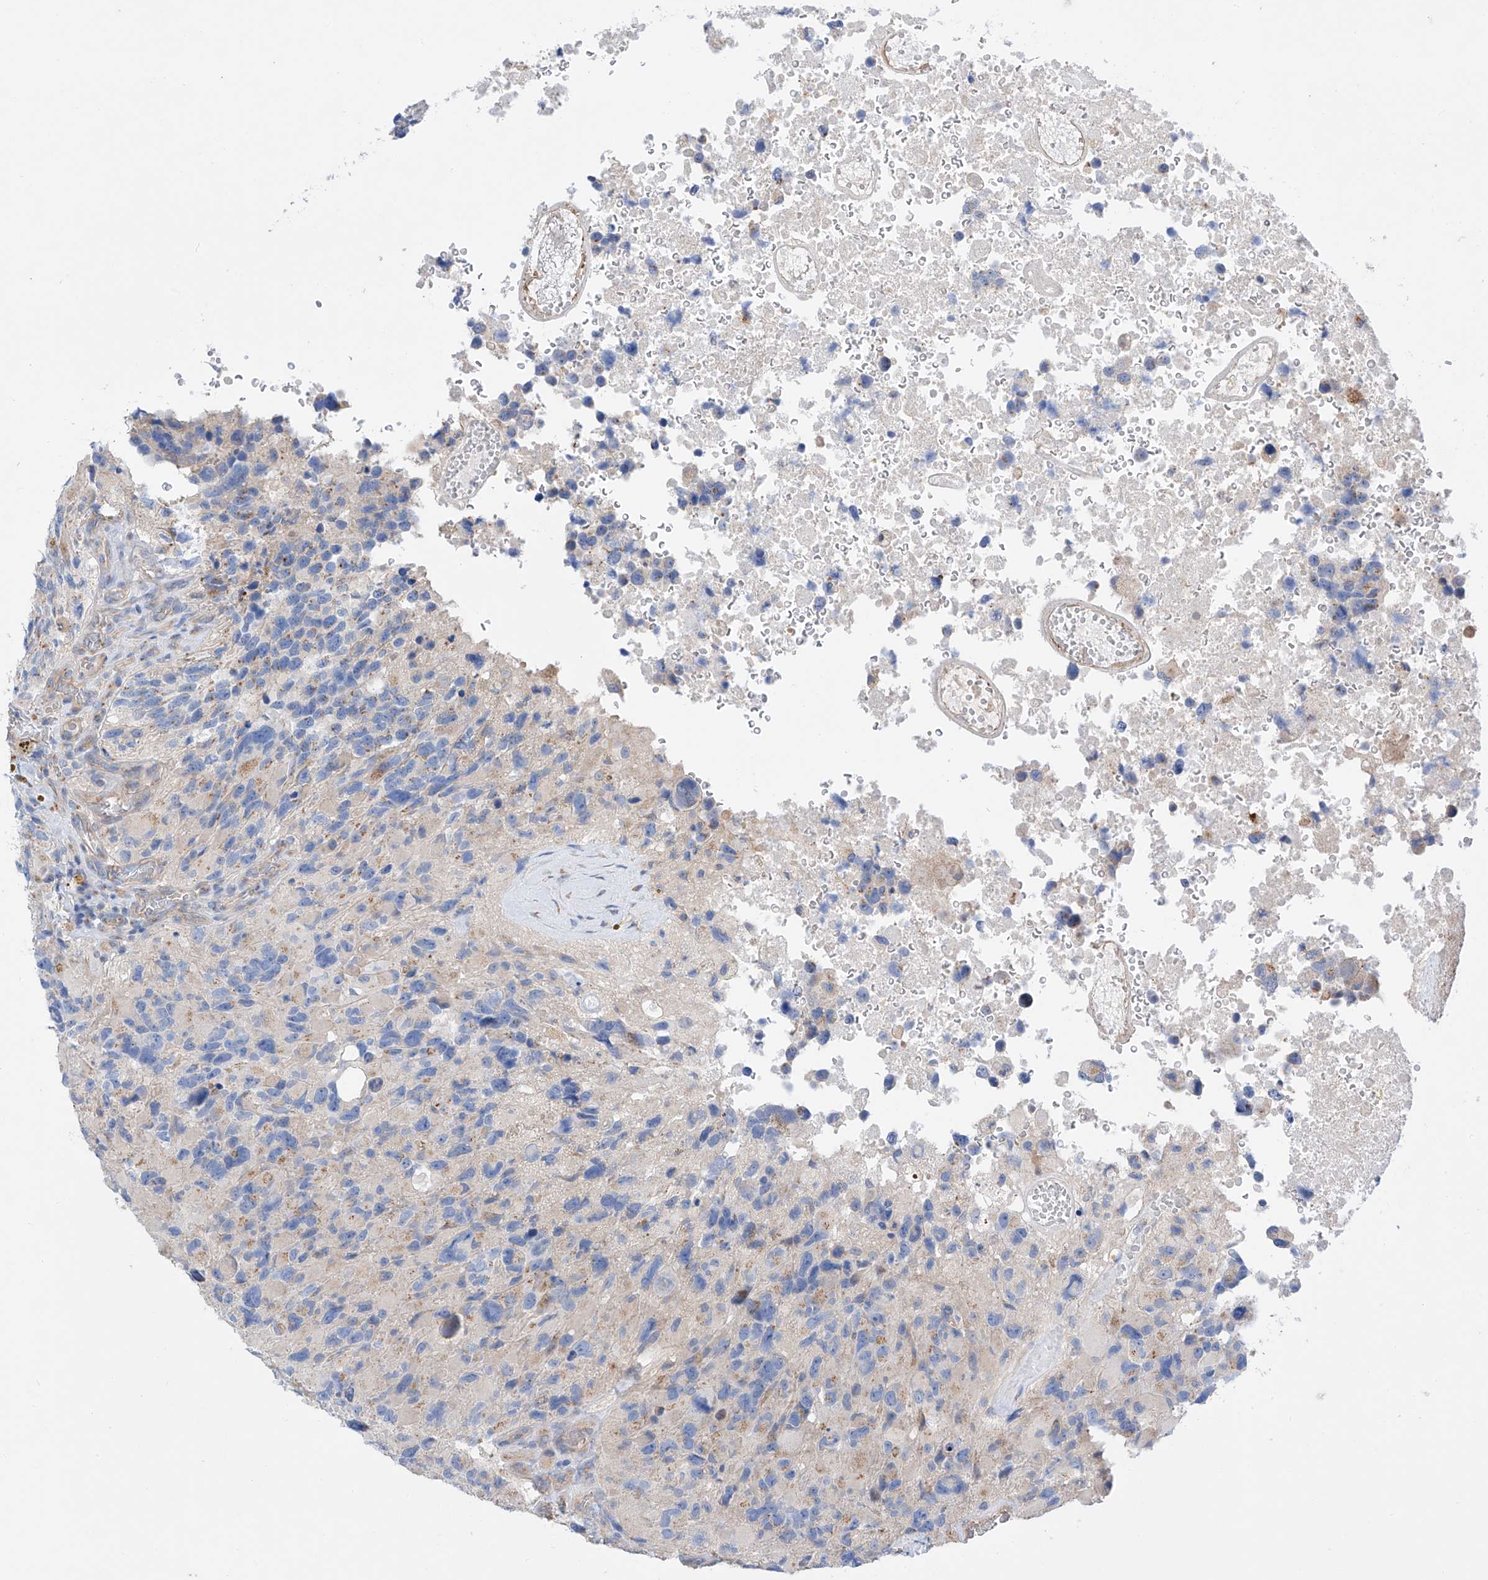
{"staining": {"intensity": "negative", "quantity": "none", "location": "none"}, "tissue": "glioma", "cell_type": "Tumor cells", "image_type": "cancer", "snomed": [{"axis": "morphology", "description": "Glioma, malignant, High grade"}, {"axis": "topography", "description": "Brain"}], "caption": "Tumor cells show no significant protein staining in glioma.", "gene": "SLC22A7", "patient": {"sex": "male", "age": 69}}